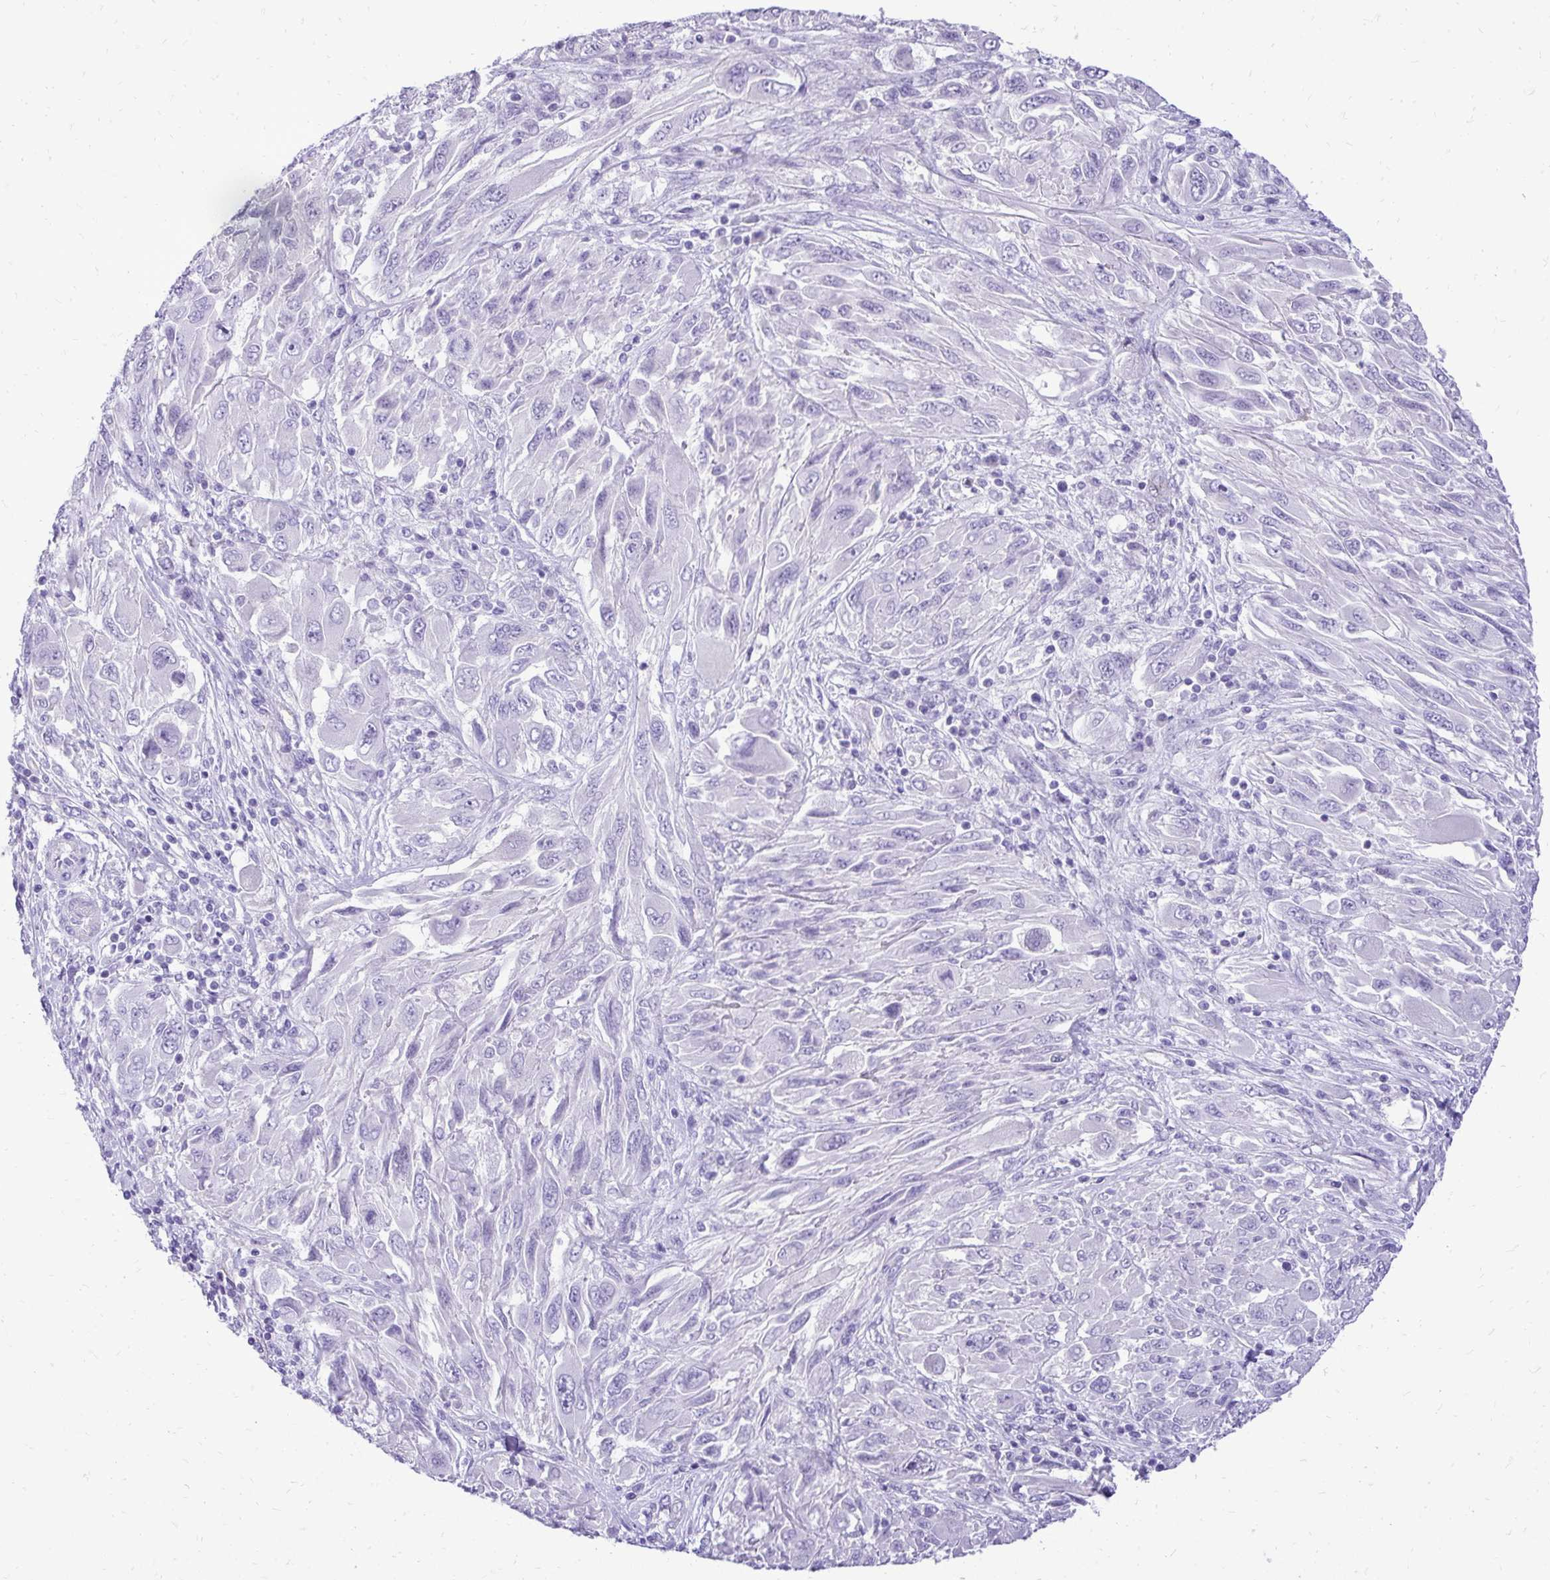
{"staining": {"intensity": "negative", "quantity": "none", "location": "none"}, "tissue": "melanoma", "cell_type": "Tumor cells", "image_type": "cancer", "snomed": [{"axis": "morphology", "description": "Malignant melanoma, NOS"}, {"axis": "topography", "description": "Skin"}], "caption": "Photomicrograph shows no significant protein expression in tumor cells of malignant melanoma. The staining is performed using DAB brown chromogen with nuclei counter-stained in using hematoxylin.", "gene": "PELI3", "patient": {"sex": "female", "age": 91}}